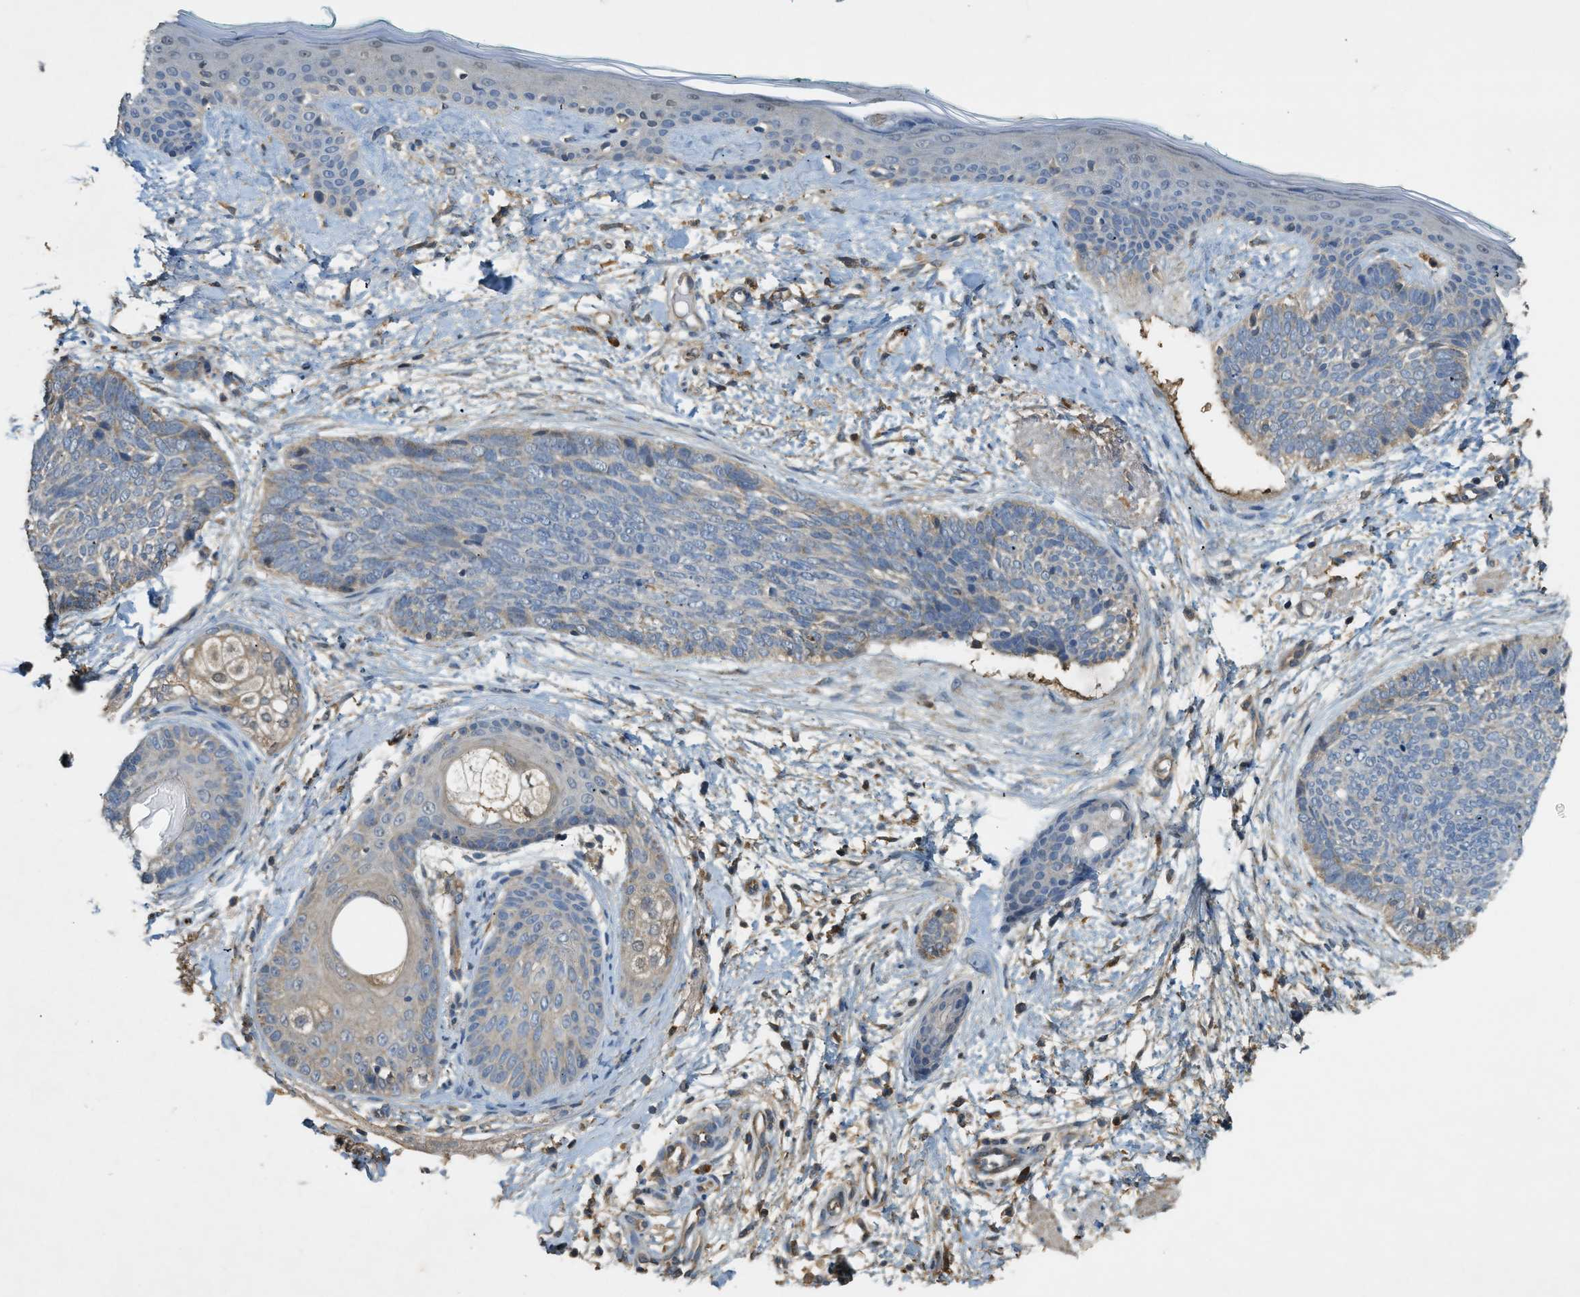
{"staining": {"intensity": "weak", "quantity": "<25%", "location": "cytoplasmic/membranous"}, "tissue": "skin cancer", "cell_type": "Tumor cells", "image_type": "cancer", "snomed": [{"axis": "morphology", "description": "Basal cell carcinoma"}, {"axis": "topography", "description": "Skin"}], "caption": "This image is of skin cancer stained with immunohistochemistry to label a protein in brown with the nuclei are counter-stained blue. There is no positivity in tumor cells. The staining is performed using DAB brown chromogen with nuclei counter-stained in using hematoxylin.", "gene": "CFLAR", "patient": {"sex": "female", "age": 84}}